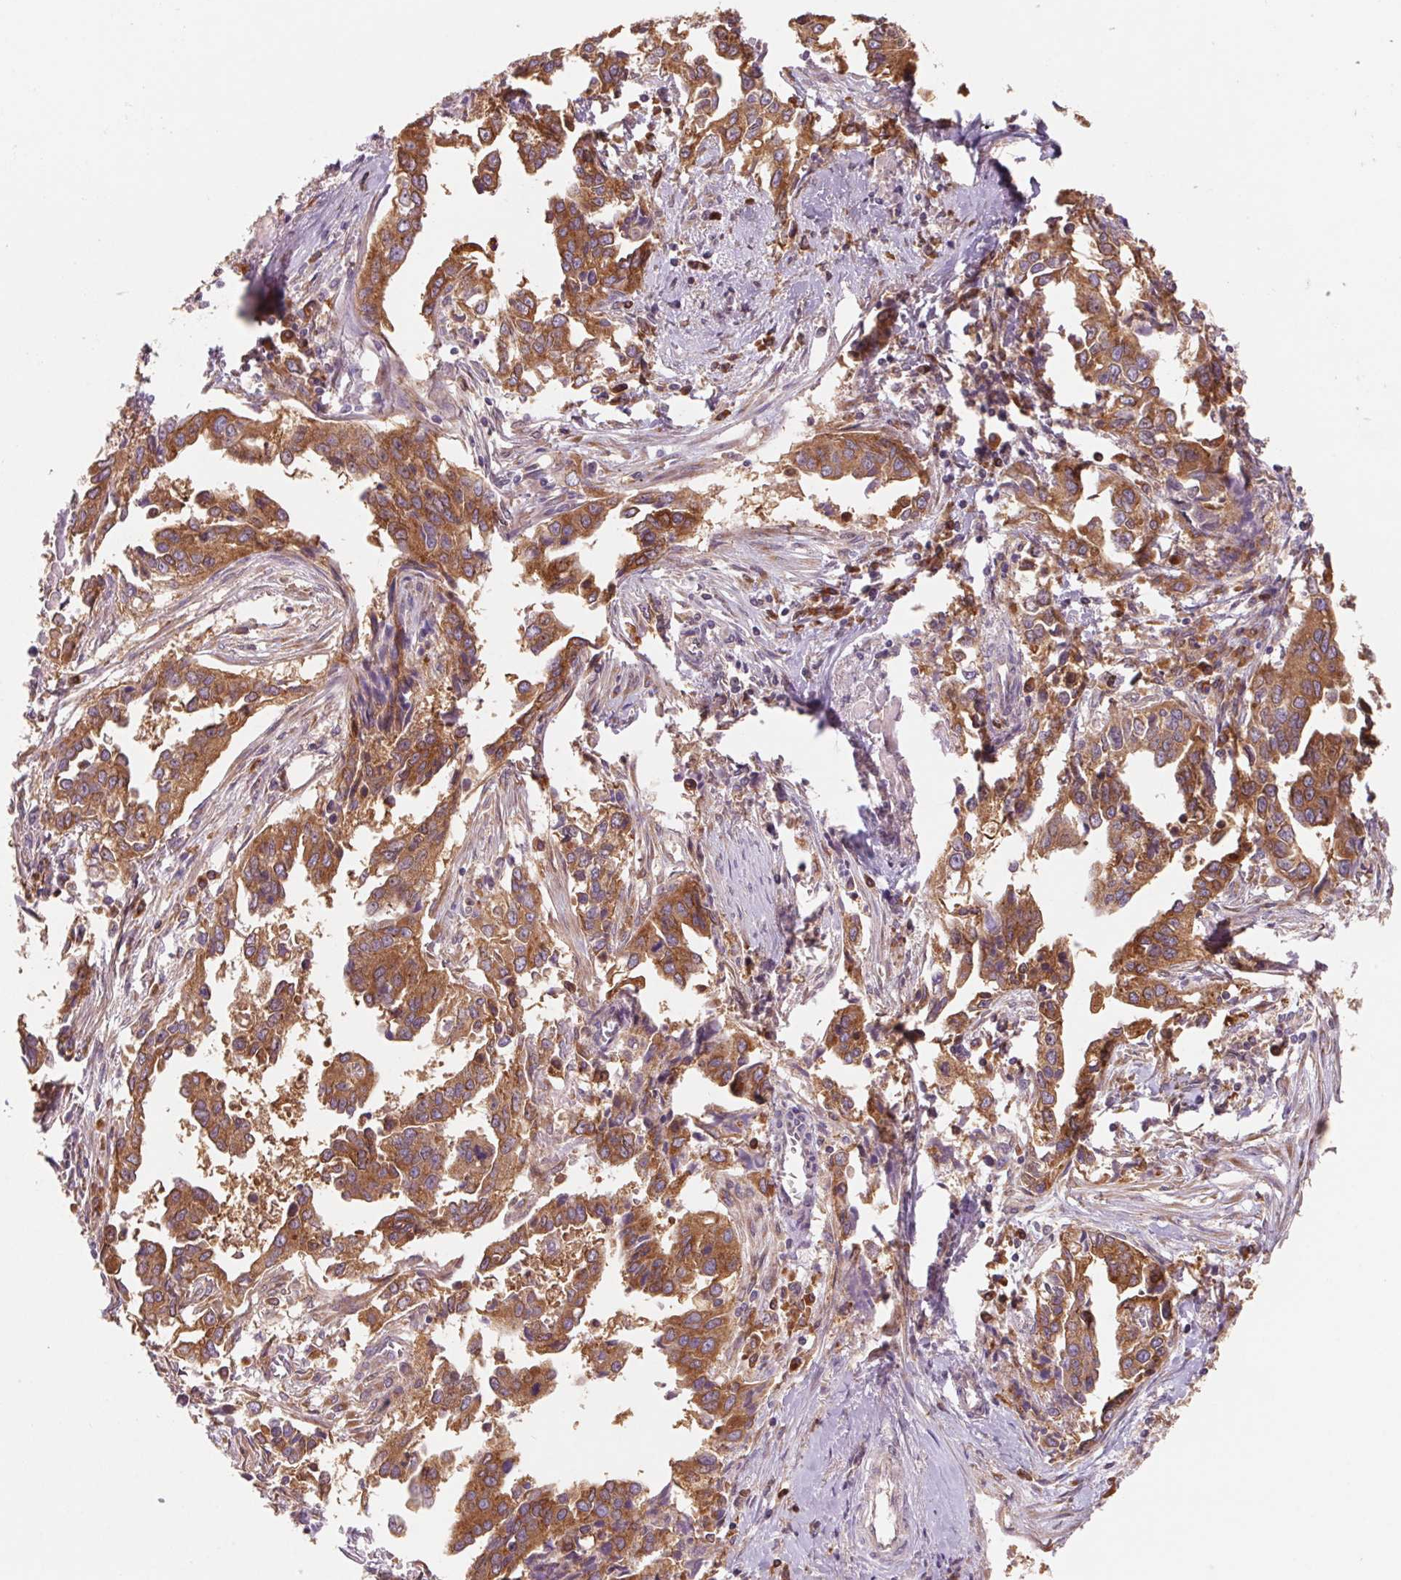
{"staining": {"intensity": "moderate", "quantity": ">75%", "location": "cytoplasmic/membranous"}, "tissue": "ovarian cancer", "cell_type": "Tumor cells", "image_type": "cancer", "snomed": [{"axis": "morphology", "description": "Cystadenocarcinoma, serous, NOS"}, {"axis": "topography", "description": "Ovary"}], "caption": "Immunohistochemistry (IHC) micrograph of neoplastic tissue: ovarian cancer stained using immunohistochemistry (IHC) demonstrates medium levels of moderate protein expression localized specifically in the cytoplasmic/membranous of tumor cells, appearing as a cytoplasmic/membranous brown color.", "gene": "RAB1A", "patient": {"sex": "female", "age": 75}}